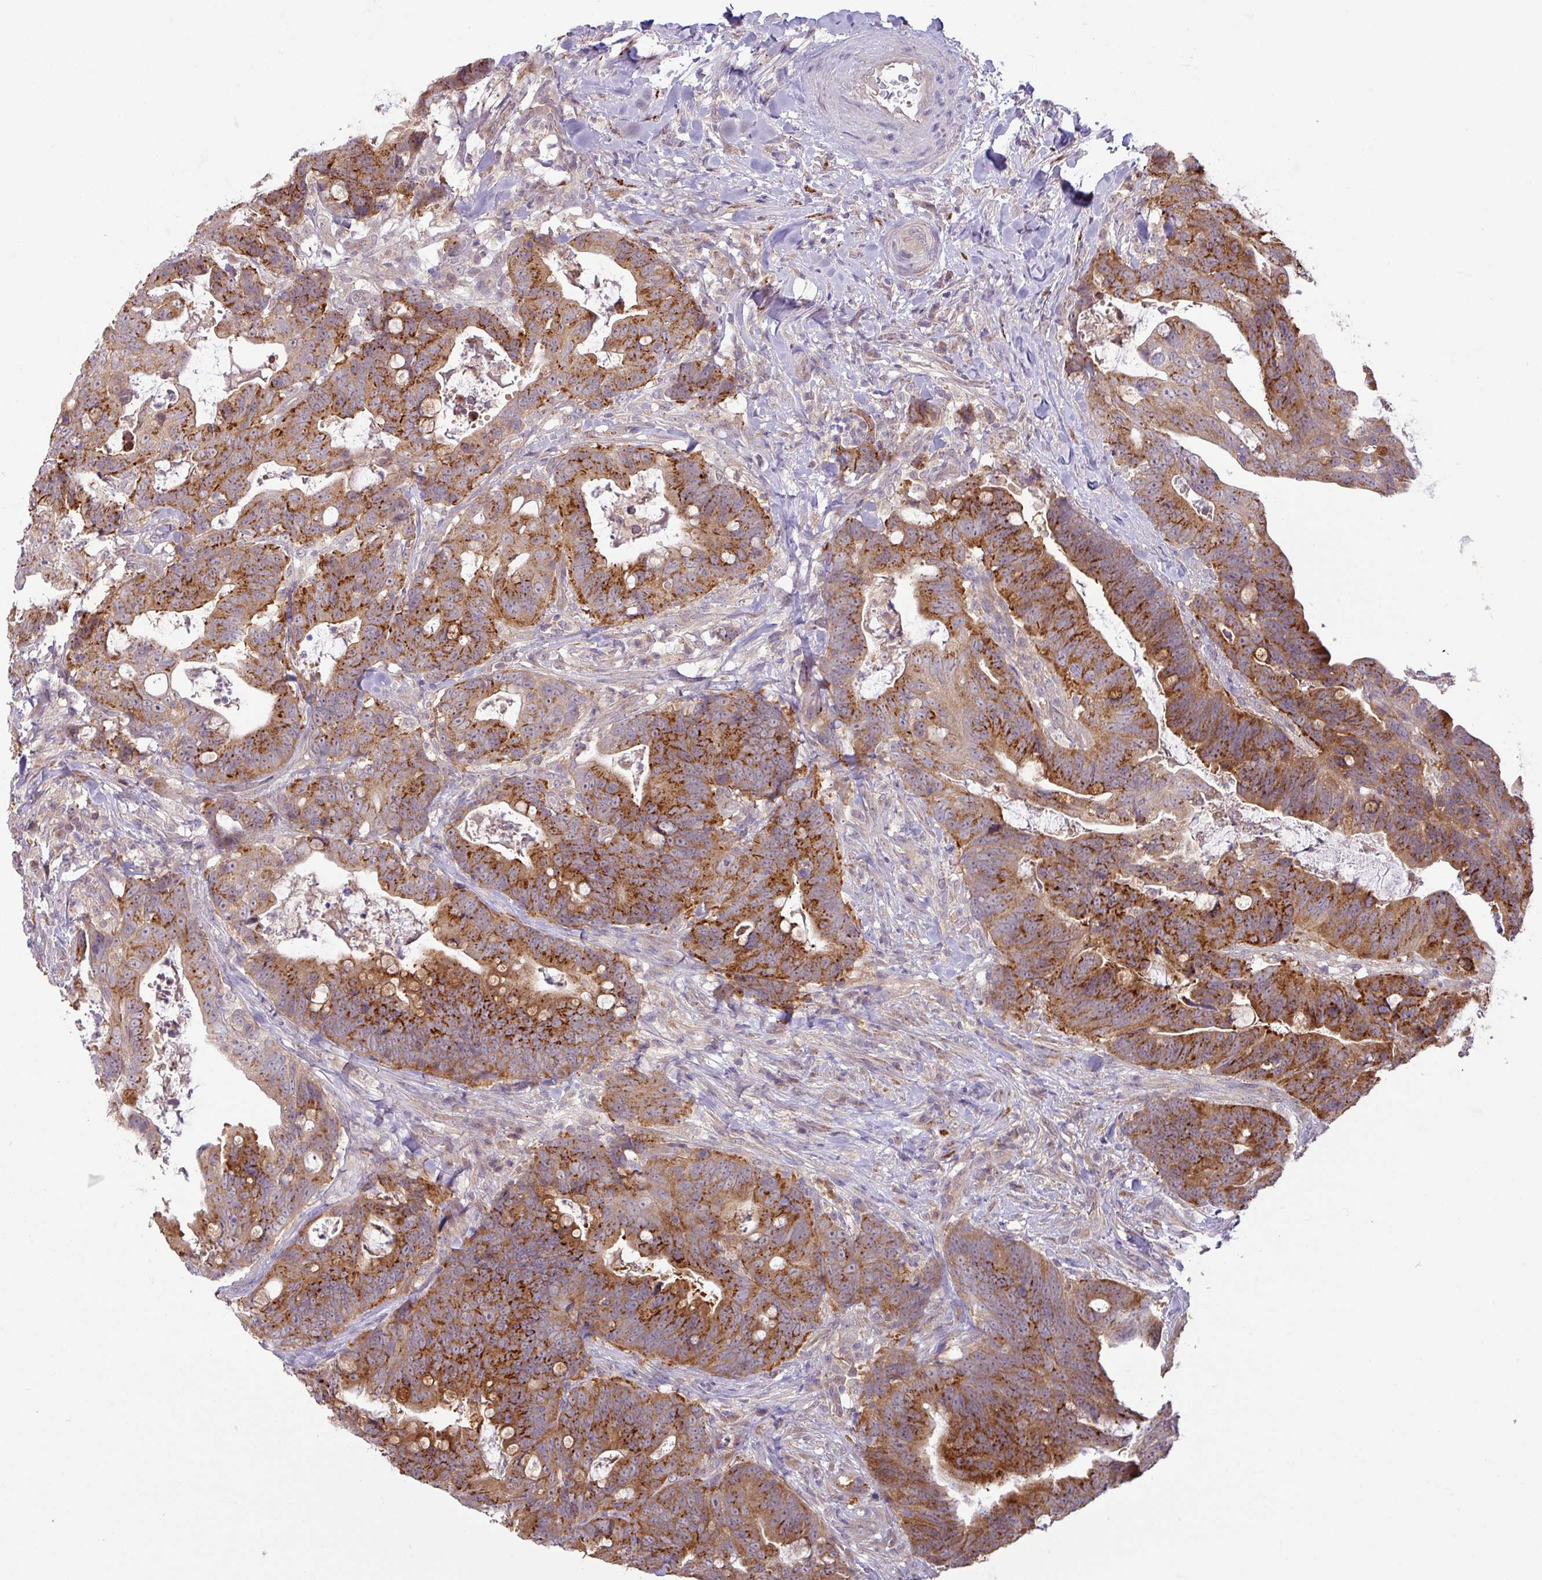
{"staining": {"intensity": "strong", "quantity": ">75%", "location": "cytoplasmic/membranous"}, "tissue": "colorectal cancer", "cell_type": "Tumor cells", "image_type": "cancer", "snomed": [{"axis": "morphology", "description": "Adenocarcinoma, NOS"}, {"axis": "topography", "description": "Colon"}], "caption": "Adenocarcinoma (colorectal) stained with immunohistochemistry reveals strong cytoplasmic/membranous staining in about >75% of tumor cells. The staining is performed using DAB (3,3'-diaminobenzidine) brown chromogen to label protein expression. The nuclei are counter-stained blue using hematoxylin.", "gene": "GALNT12", "patient": {"sex": "female", "age": 82}}